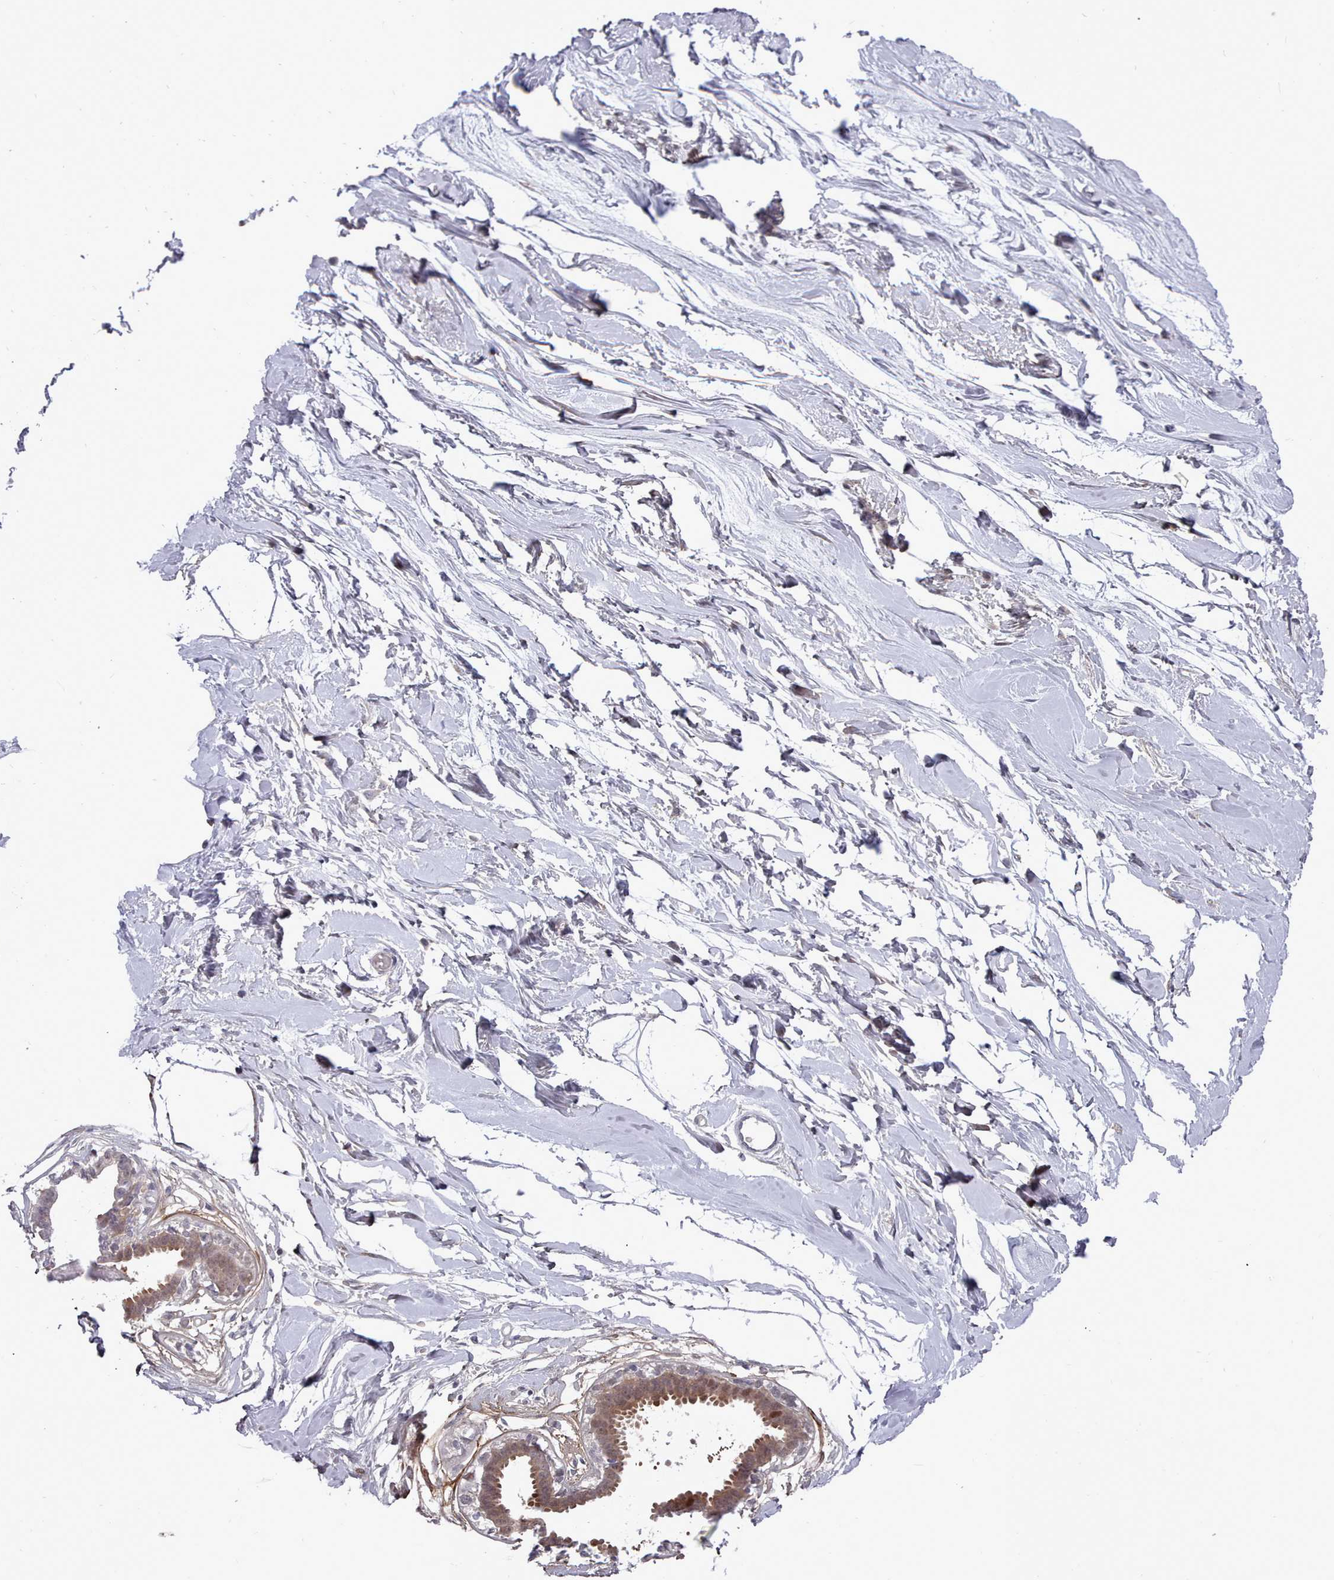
{"staining": {"intensity": "negative", "quantity": "none", "location": "none"}, "tissue": "breast", "cell_type": "Adipocytes", "image_type": "normal", "snomed": [{"axis": "morphology", "description": "Normal tissue, NOS"}, {"axis": "topography", "description": "Breast"}], "caption": "IHC histopathology image of benign breast: breast stained with DAB displays no significant protein expression in adipocytes. (DAB (3,3'-diaminobenzidine) immunohistochemistry (IHC), high magnification).", "gene": "GINS1", "patient": {"sex": "female", "age": 45}}